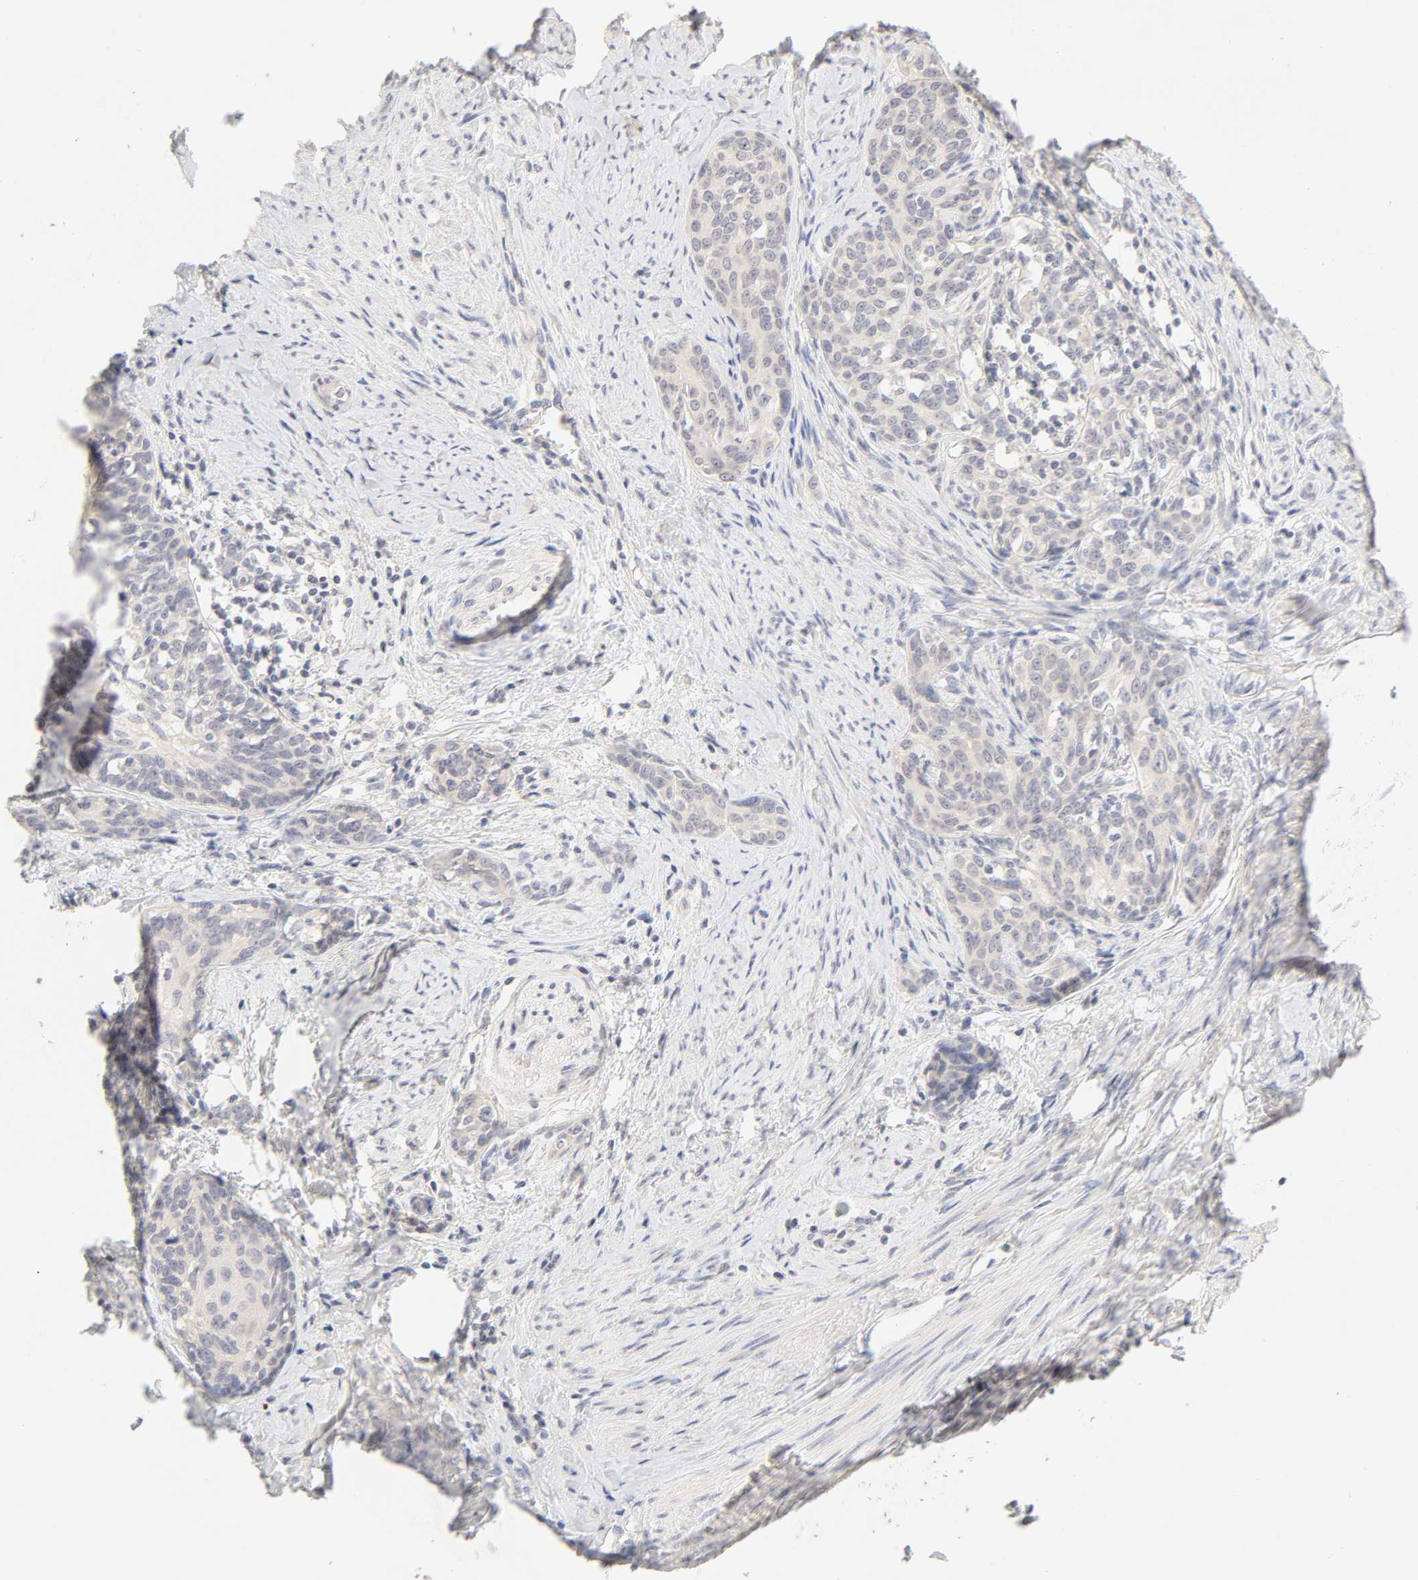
{"staining": {"intensity": "negative", "quantity": "none", "location": "none"}, "tissue": "cervical cancer", "cell_type": "Tumor cells", "image_type": "cancer", "snomed": [{"axis": "morphology", "description": "Squamous cell carcinoma, NOS"}, {"axis": "morphology", "description": "Adenocarcinoma, NOS"}, {"axis": "topography", "description": "Cervix"}], "caption": "An immunohistochemistry image of squamous cell carcinoma (cervical) is shown. There is no staining in tumor cells of squamous cell carcinoma (cervical).", "gene": "CYP4B1", "patient": {"sex": "female", "age": 52}}